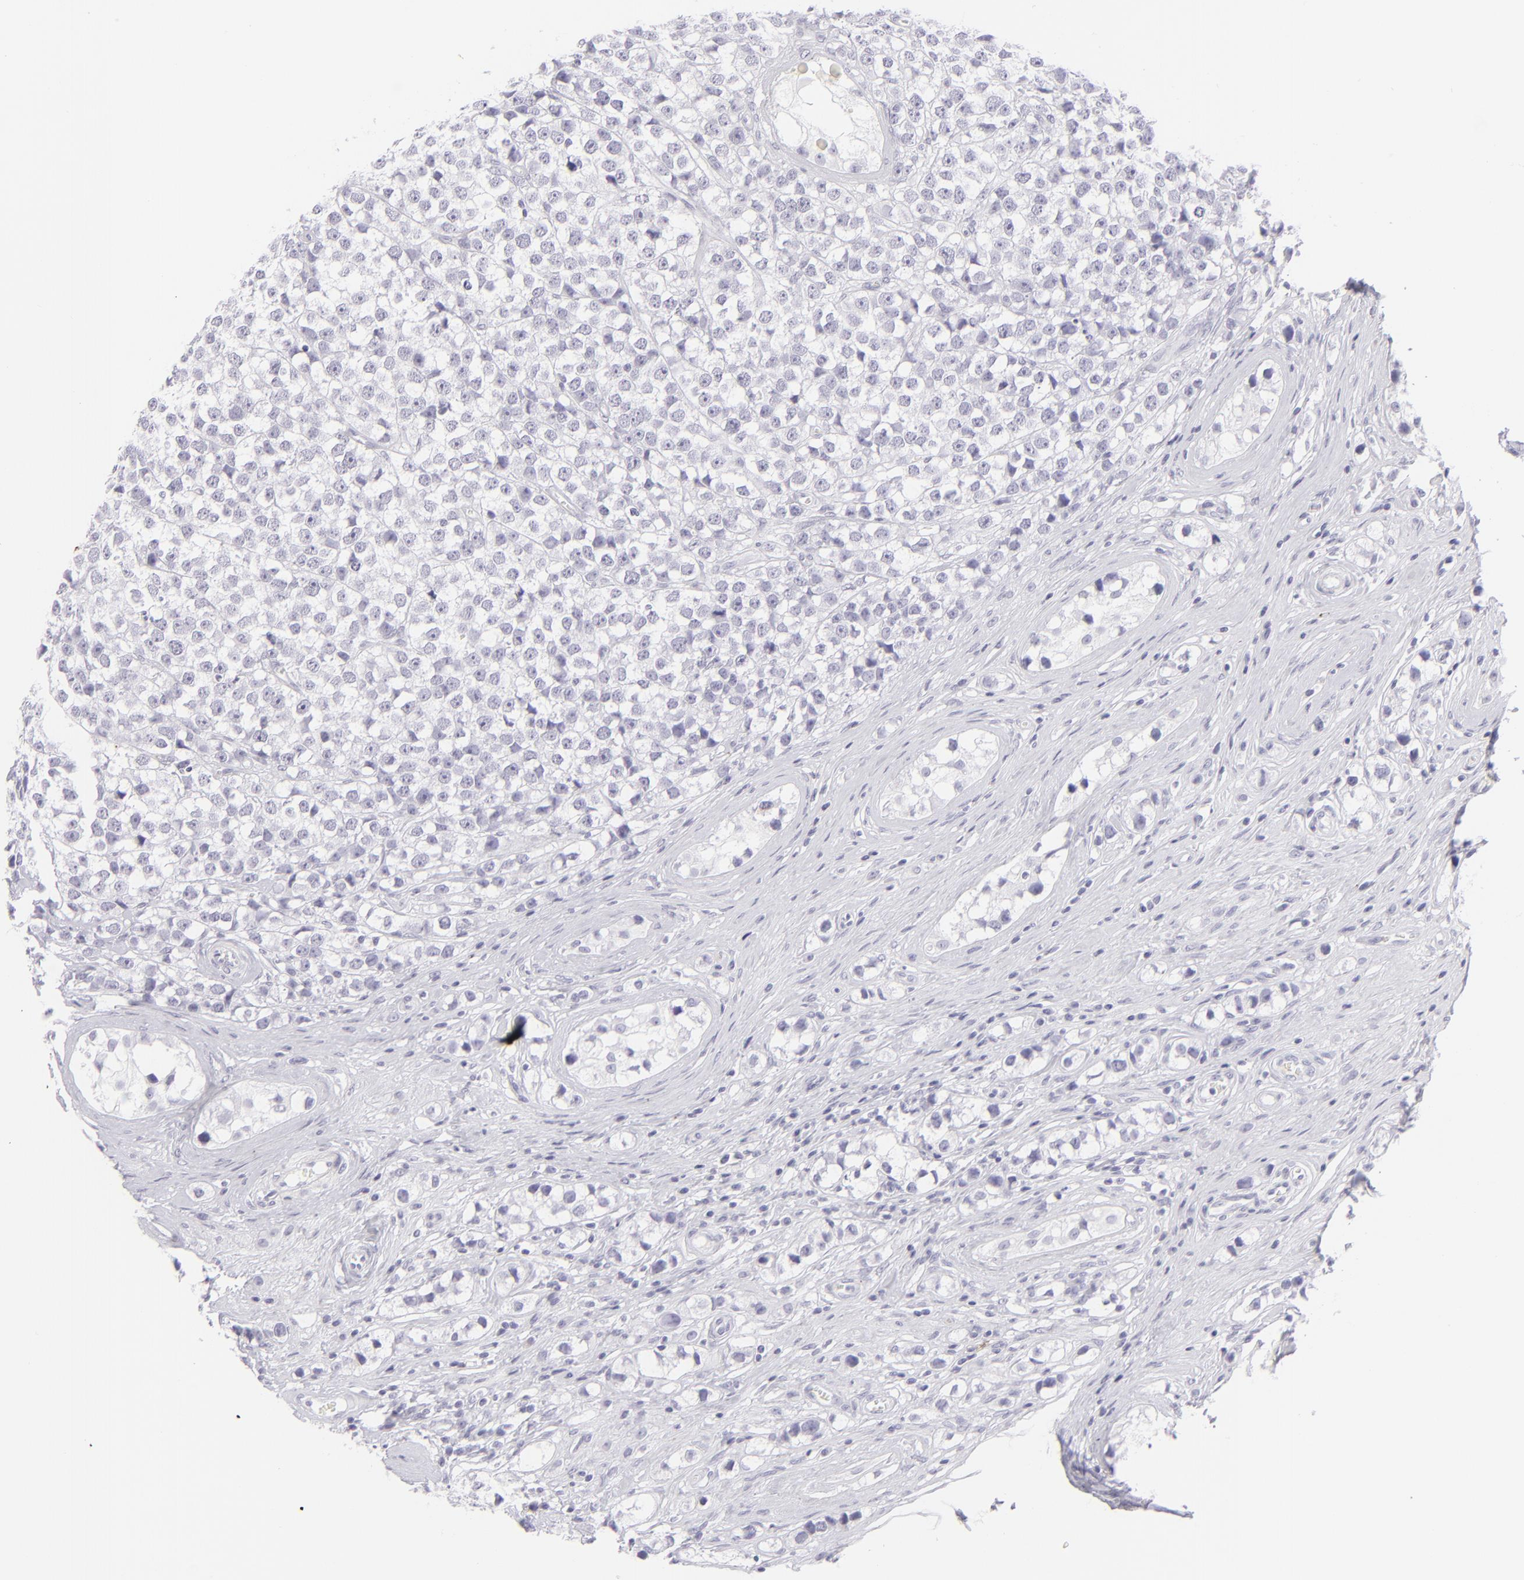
{"staining": {"intensity": "negative", "quantity": "none", "location": "none"}, "tissue": "testis cancer", "cell_type": "Tumor cells", "image_type": "cancer", "snomed": [{"axis": "morphology", "description": "Seminoma, NOS"}, {"axis": "topography", "description": "Testis"}], "caption": "Human testis seminoma stained for a protein using immunohistochemistry exhibits no expression in tumor cells.", "gene": "FCER2", "patient": {"sex": "male", "age": 25}}